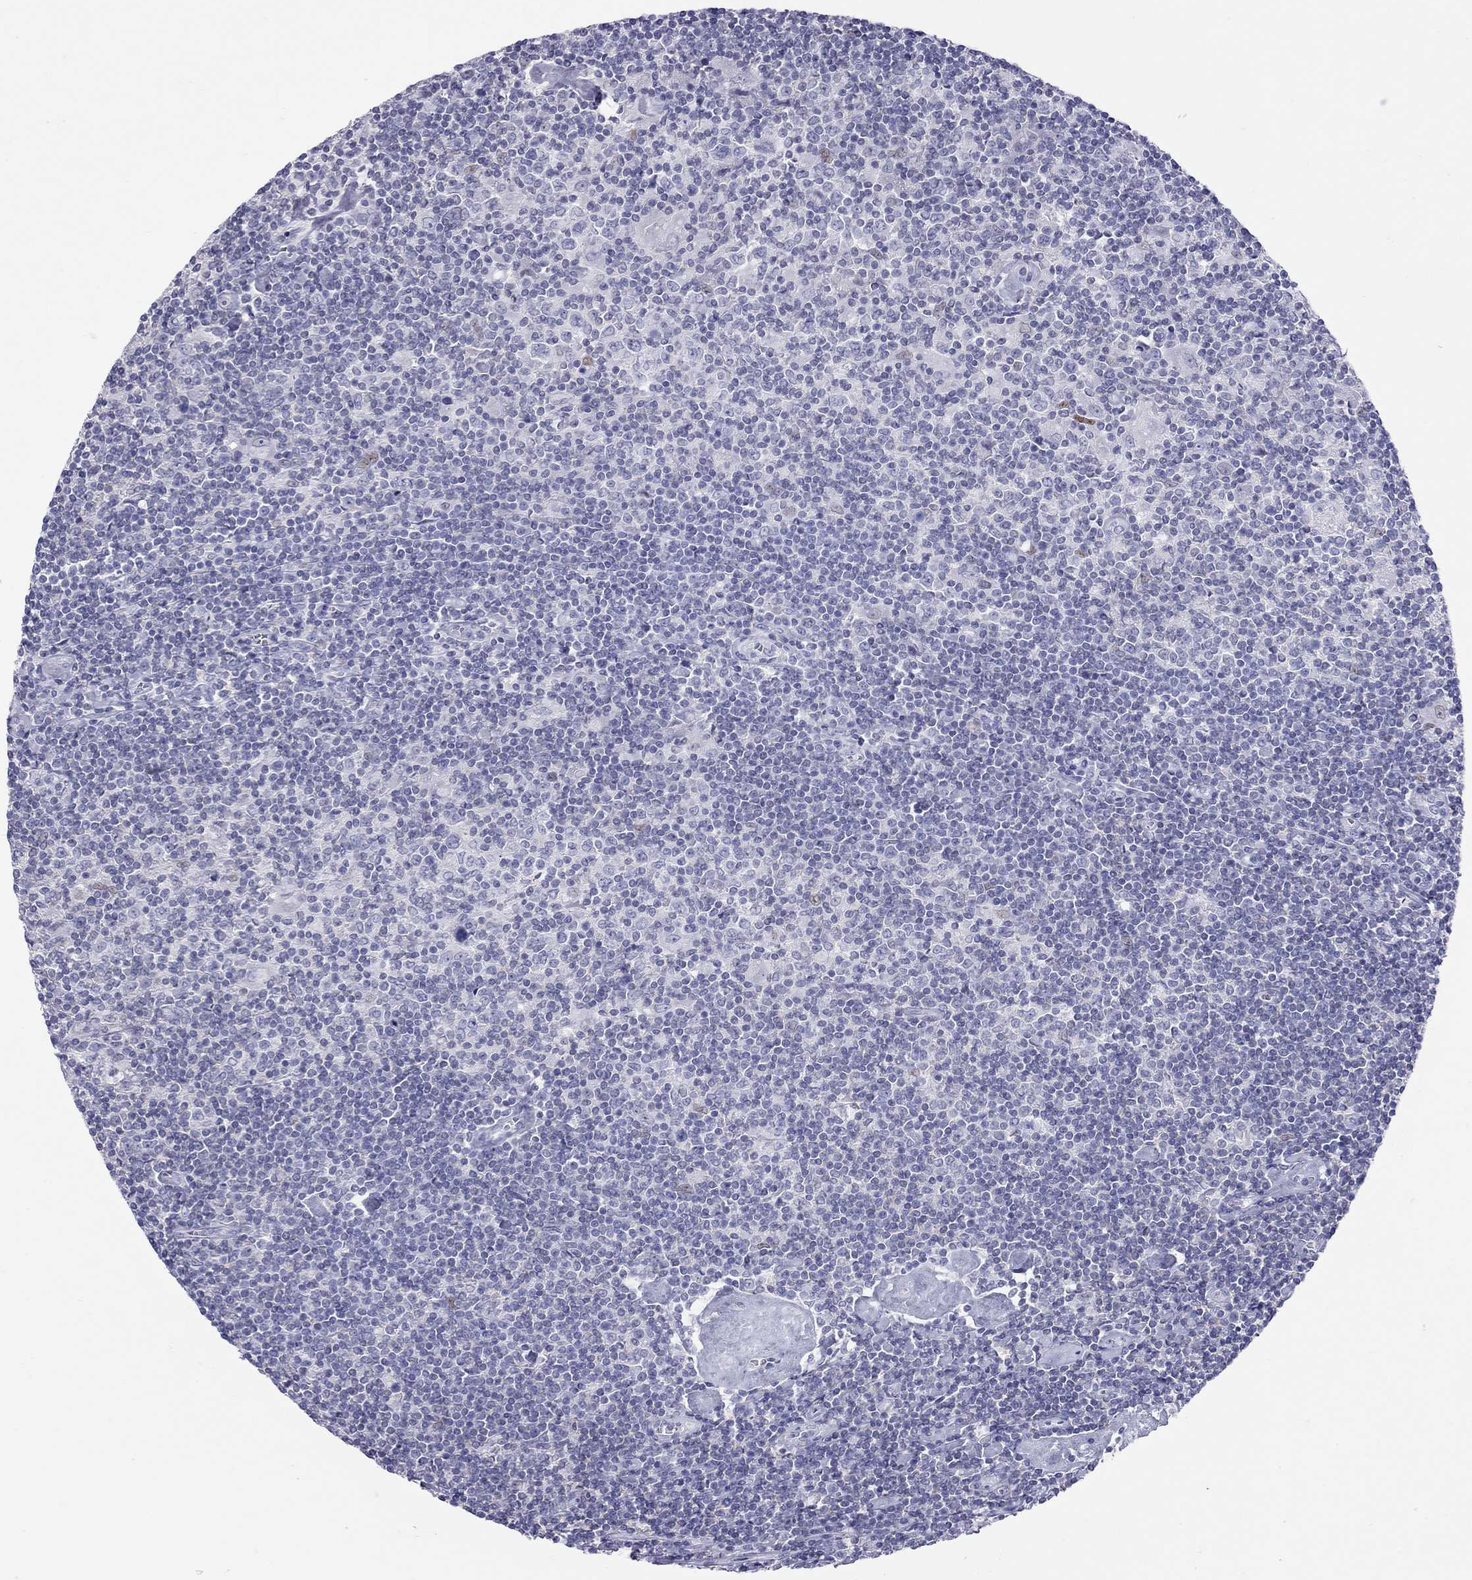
{"staining": {"intensity": "negative", "quantity": "none", "location": "none"}, "tissue": "lymphoma", "cell_type": "Tumor cells", "image_type": "cancer", "snomed": [{"axis": "morphology", "description": "Hodgkin's disease, NOS"}, {"axis": "topography", "description": "Lymph node"}], "caption": "Immunohistochemistry (IHC) photomicrograph of lymphoma stained for a protein (brown), which reveals no expression in tumor cells.", "gene": "STAG3", "patient": {"sex": "male", "age": 40}}